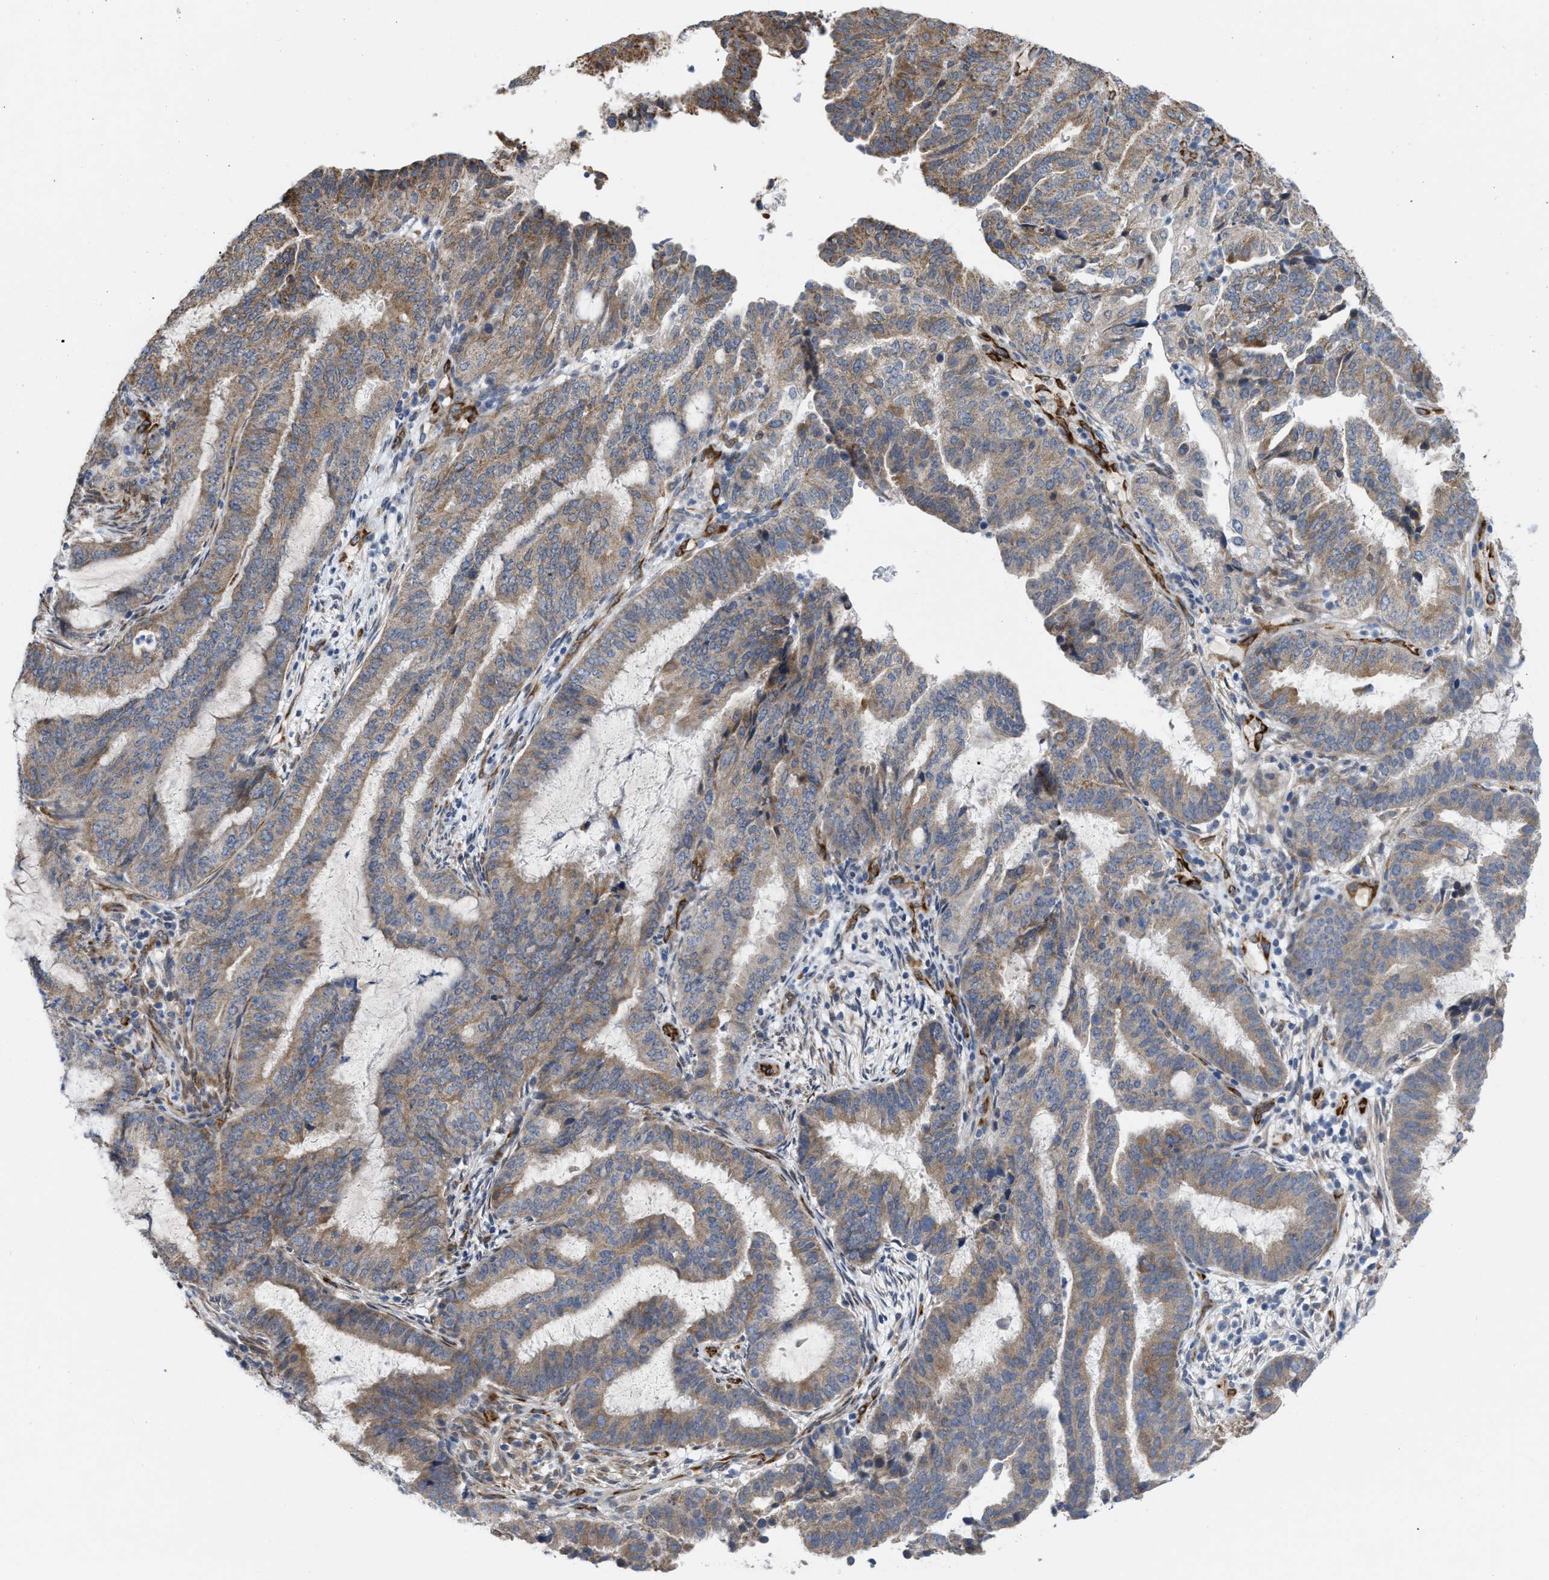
{"staining": {"intensity": "moderate", "quantity": ">75%", "location": "cytoplasmic/membranous"}, "tissue": "endometrial cancer", "cell_type": "Tumor cells", "image_type": "cancer", "snomed": [{"axis": "morphology", "description": "Adenocarcinoma, NOS"}, {"axis": "topography", "description": "Endometrium"}], "caption": "Immunohistochemical staining of human endometrial adenocarcinoma exhibits medium levels of moderate cytoplasmic/membranous staining in approximately >75% of tumor cells.", "gene": "EOGT", "patient": {"sex": "female", "age": 51}}